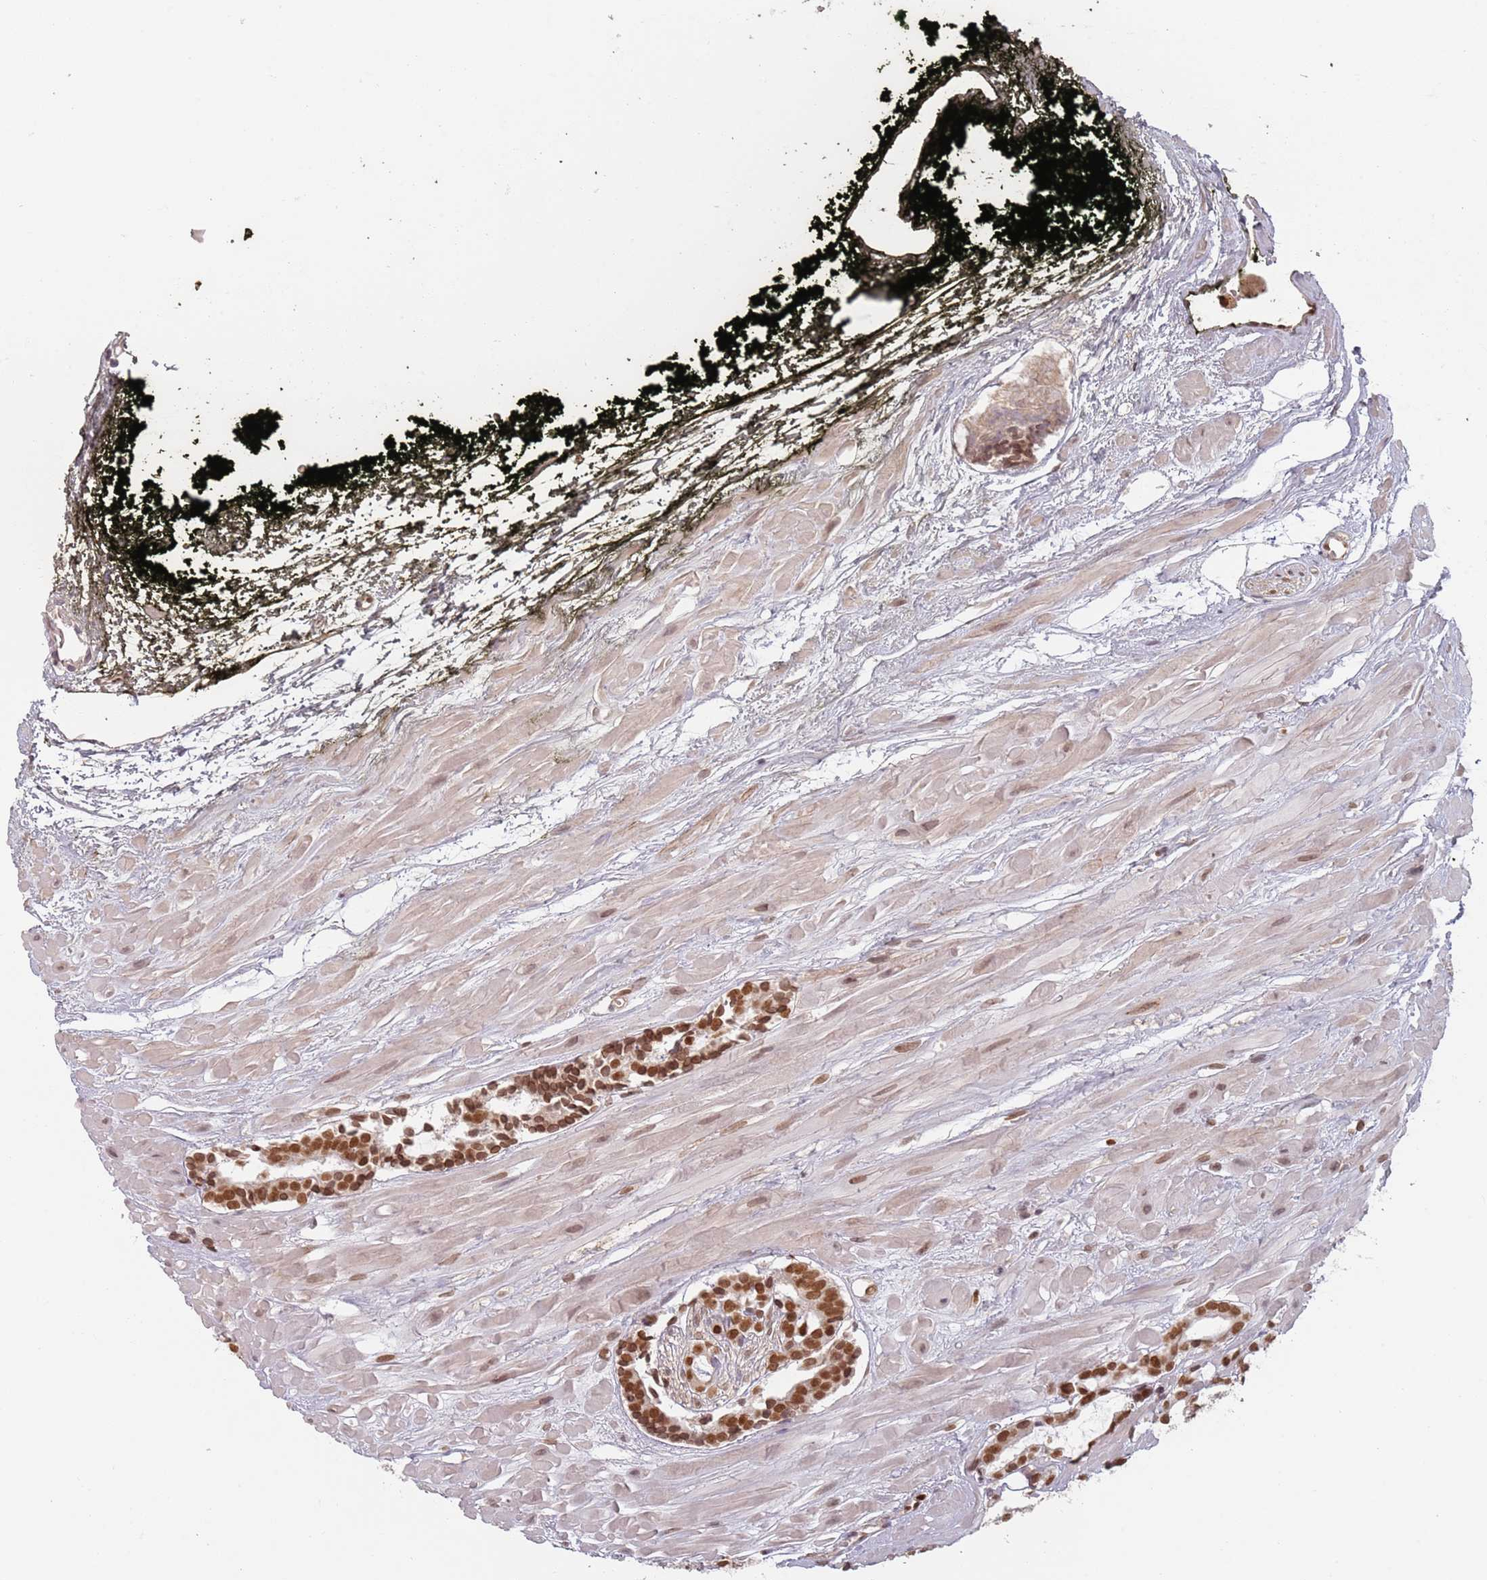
{"staining": {"intensity": "strong", "quantity": ">75%", "location": "nuclear"}, "tissue": "prostate cancer", "cell_type": "Tumor cells", "image_type": "cancer", "snomed": [{"axis": "morphology", "description": "Adenocarcinoma, High grade"}, {"axis": "topography", "description": "Prostate"}], "caption": "Prostate cancer (high-grade adenocarcinoma) tissue displays strong nuclear expression in about >75% of tumor cells", "gene": "NUP50", "patient": {"sex": "male", "age": 71}}